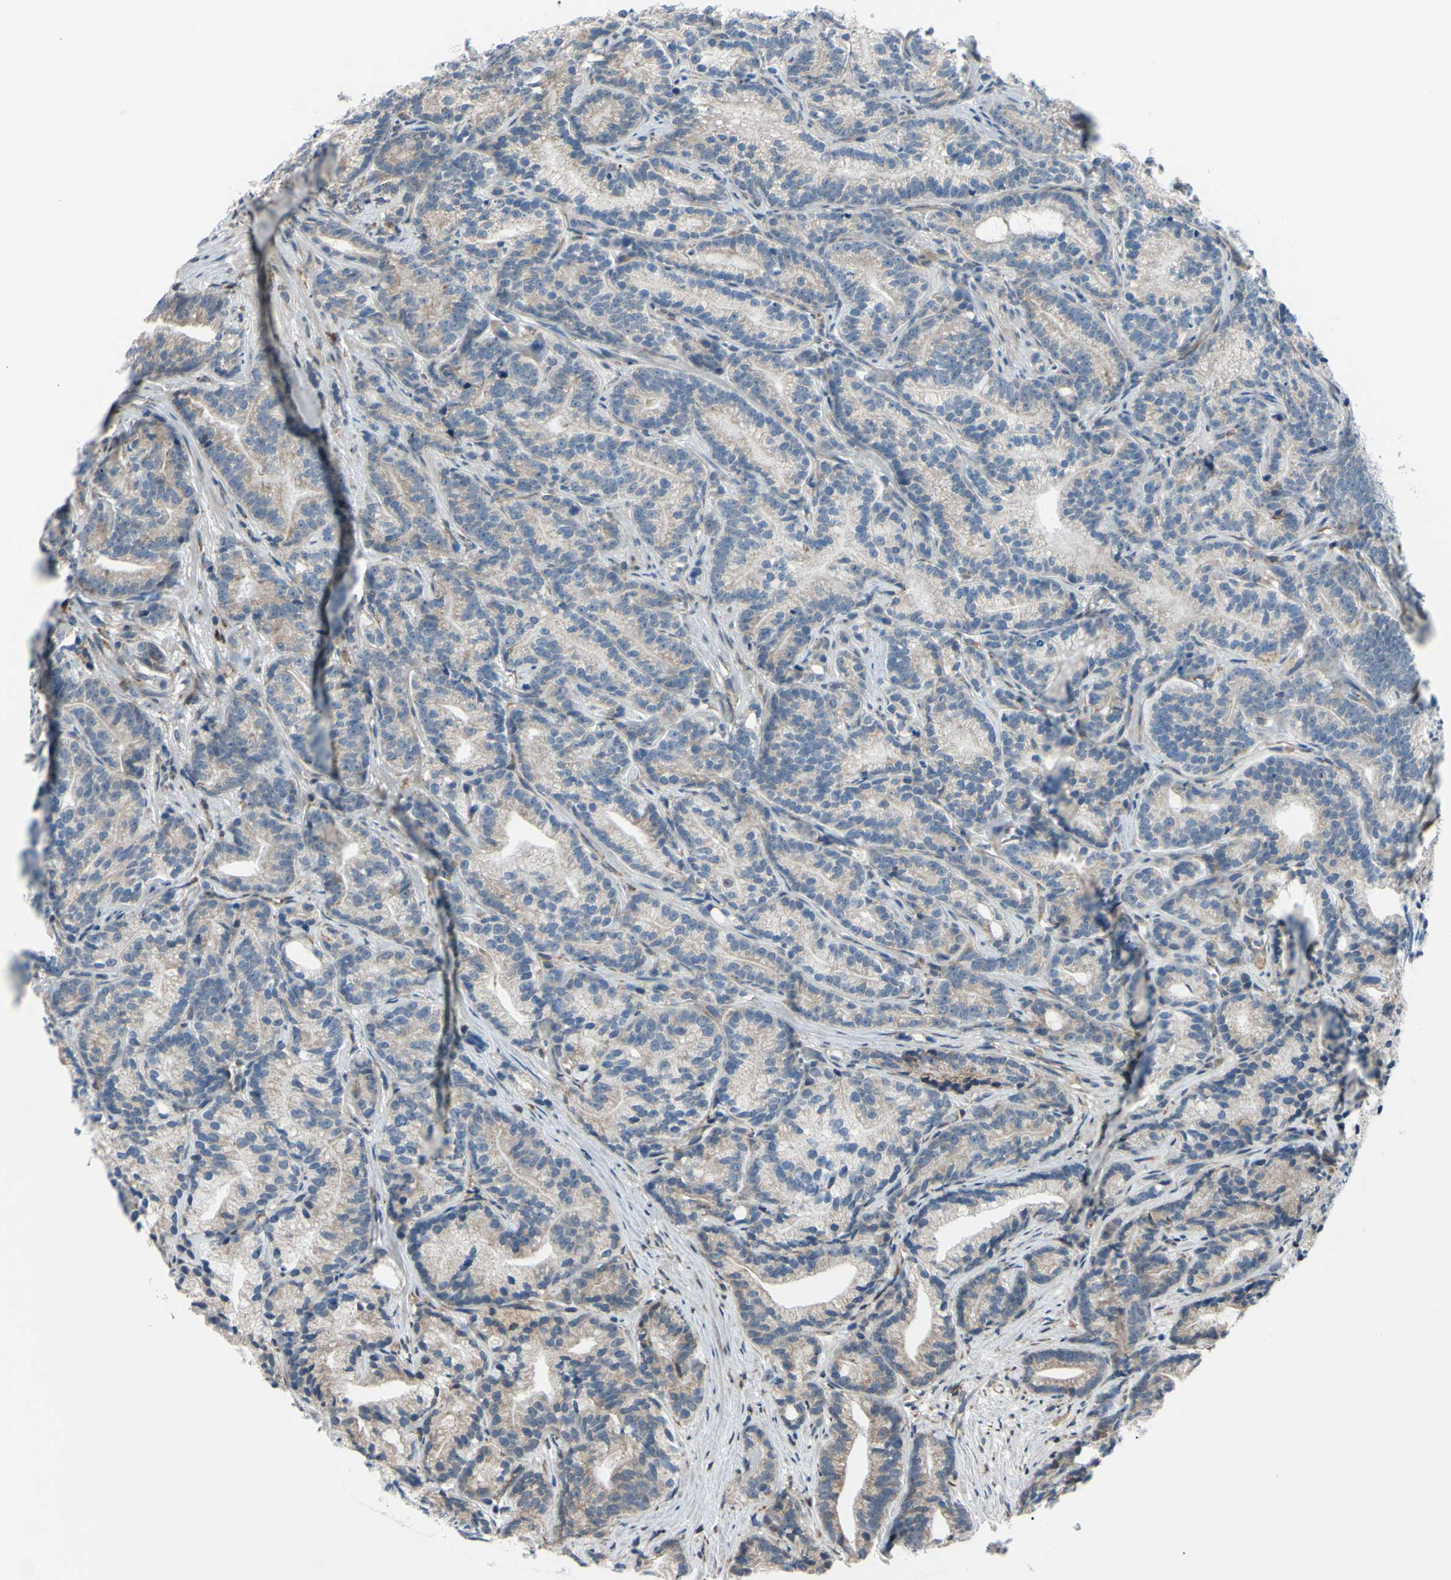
{"staining": {"intensity": "negative", "quantity": "none", "location": "none"}, "tissue": "prostate cancer", "cell_type": "Tumor cells", "image_type": "cancer", "snomed": [{"axis": "morphology", "description": "Adenocarcinoma, Low grade"}, {"axis": "topography", "description": "Prostate"}], "caption": "There is no significant staining in tumor cells of prostate cancer.", "gene": "BMF", "patient": {"sex": "male", "age": 89}}